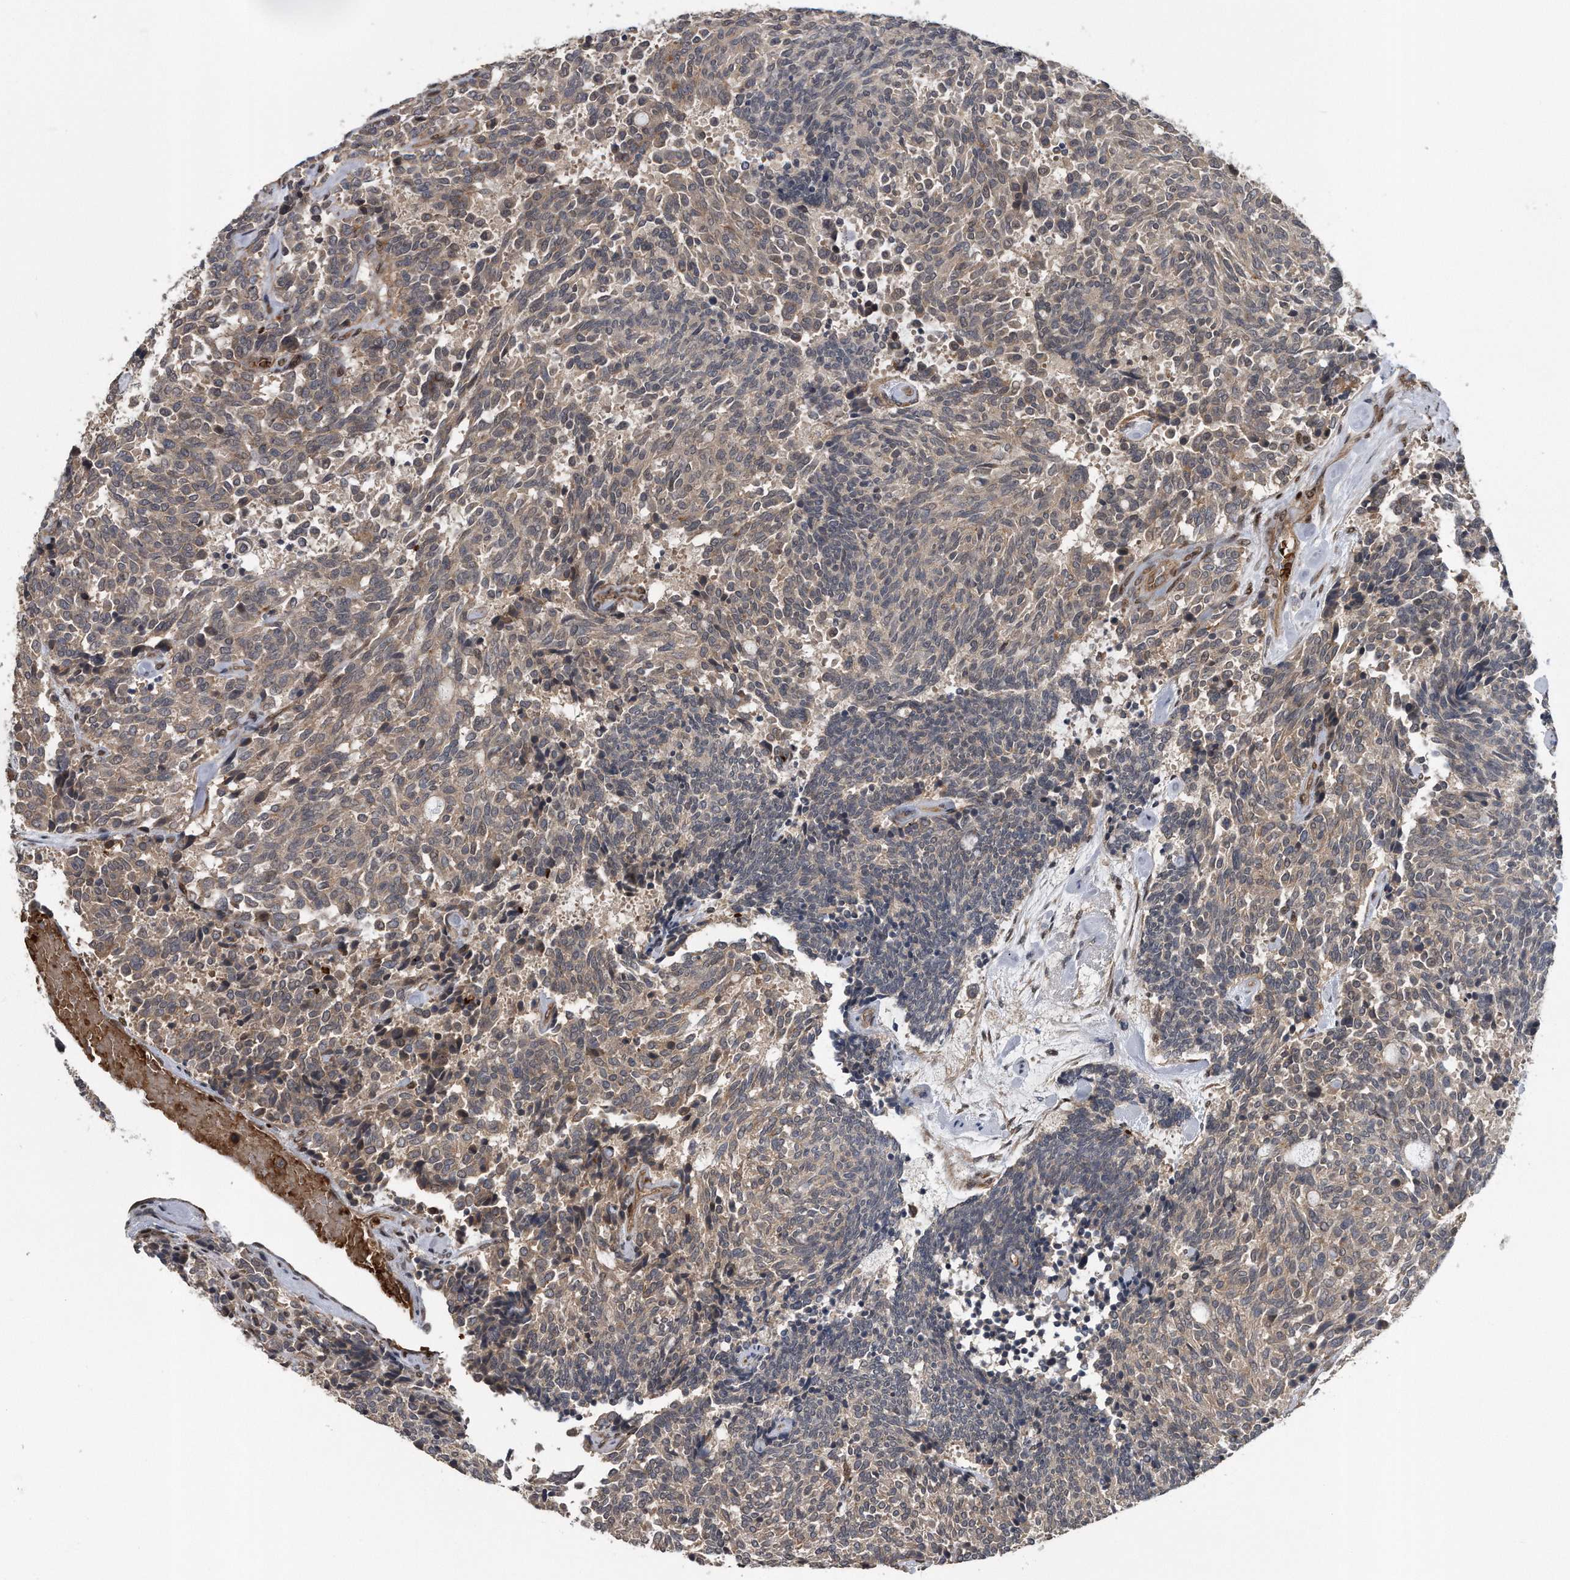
{"staining": {"intensity": "weak", "quantity": ">75%", "location": "cytoplasmic/membranous"}, "tissue": "carcinoid", "cell_type": "Tumor cells", "image_type": "cancer", "snomed": [{"axis": "morphology", "description": "Carcinoid, malignant, NOS"}, {"axis": "topography", "description": "Pancreas"}], "caption": "Immunohistochemical staining of human carcinoid exhibits weak cytoplasmic/membranous protein expression in about >75% of tumor cells. The protein is stained brown, and the nuclei are stained in blue (DAB (3,3'-diaminobenzidine) IHC with brightfield microscopy, high magnification).", "gene": "ZNF79", "patient": {"sex": "female", "age": 54}}